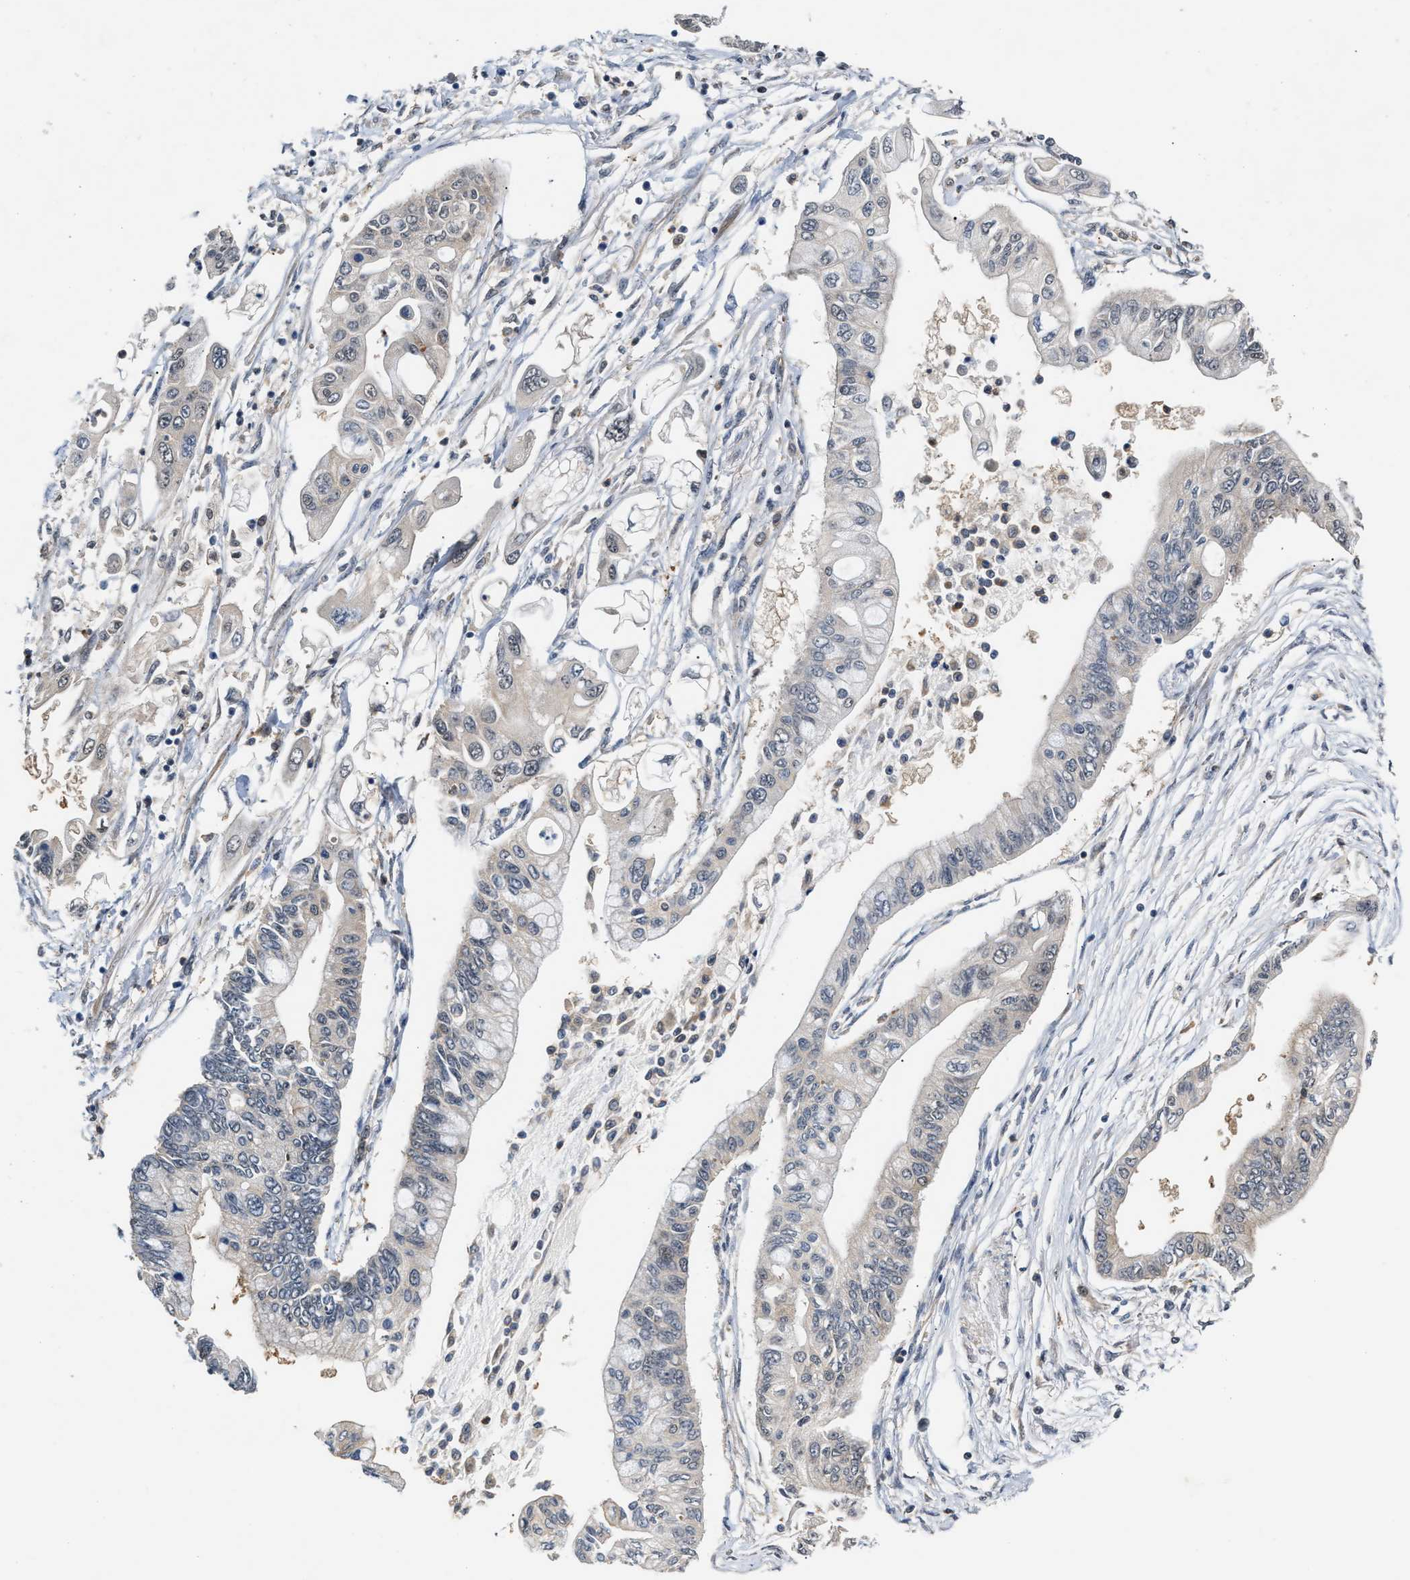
{"staining": {"intensity": "negative", "quantity": "none", "location": "none"}, "tissue": "pancreatic cancer", "cell_type": "Tumor cells", "image_type": "cancer", "snomed": [{"axis": "morphology", "description": "Adenocarcinoma, NOS"}, {"axis": "topography", "description": "Pancreas"}], "caption": "Micrograph shows no protein positivity in tumor cells of pancreatic adenocarcinoma tissue. The staining was performed using DAB (3,3'-diaminobenzidine) to visualize the protein expression in brown, while the nuclei were stained in blue with hematoxylin (Magnification: 20x).", "gene": "TUT7", "patient": {"sex": "female", "age": 77}}